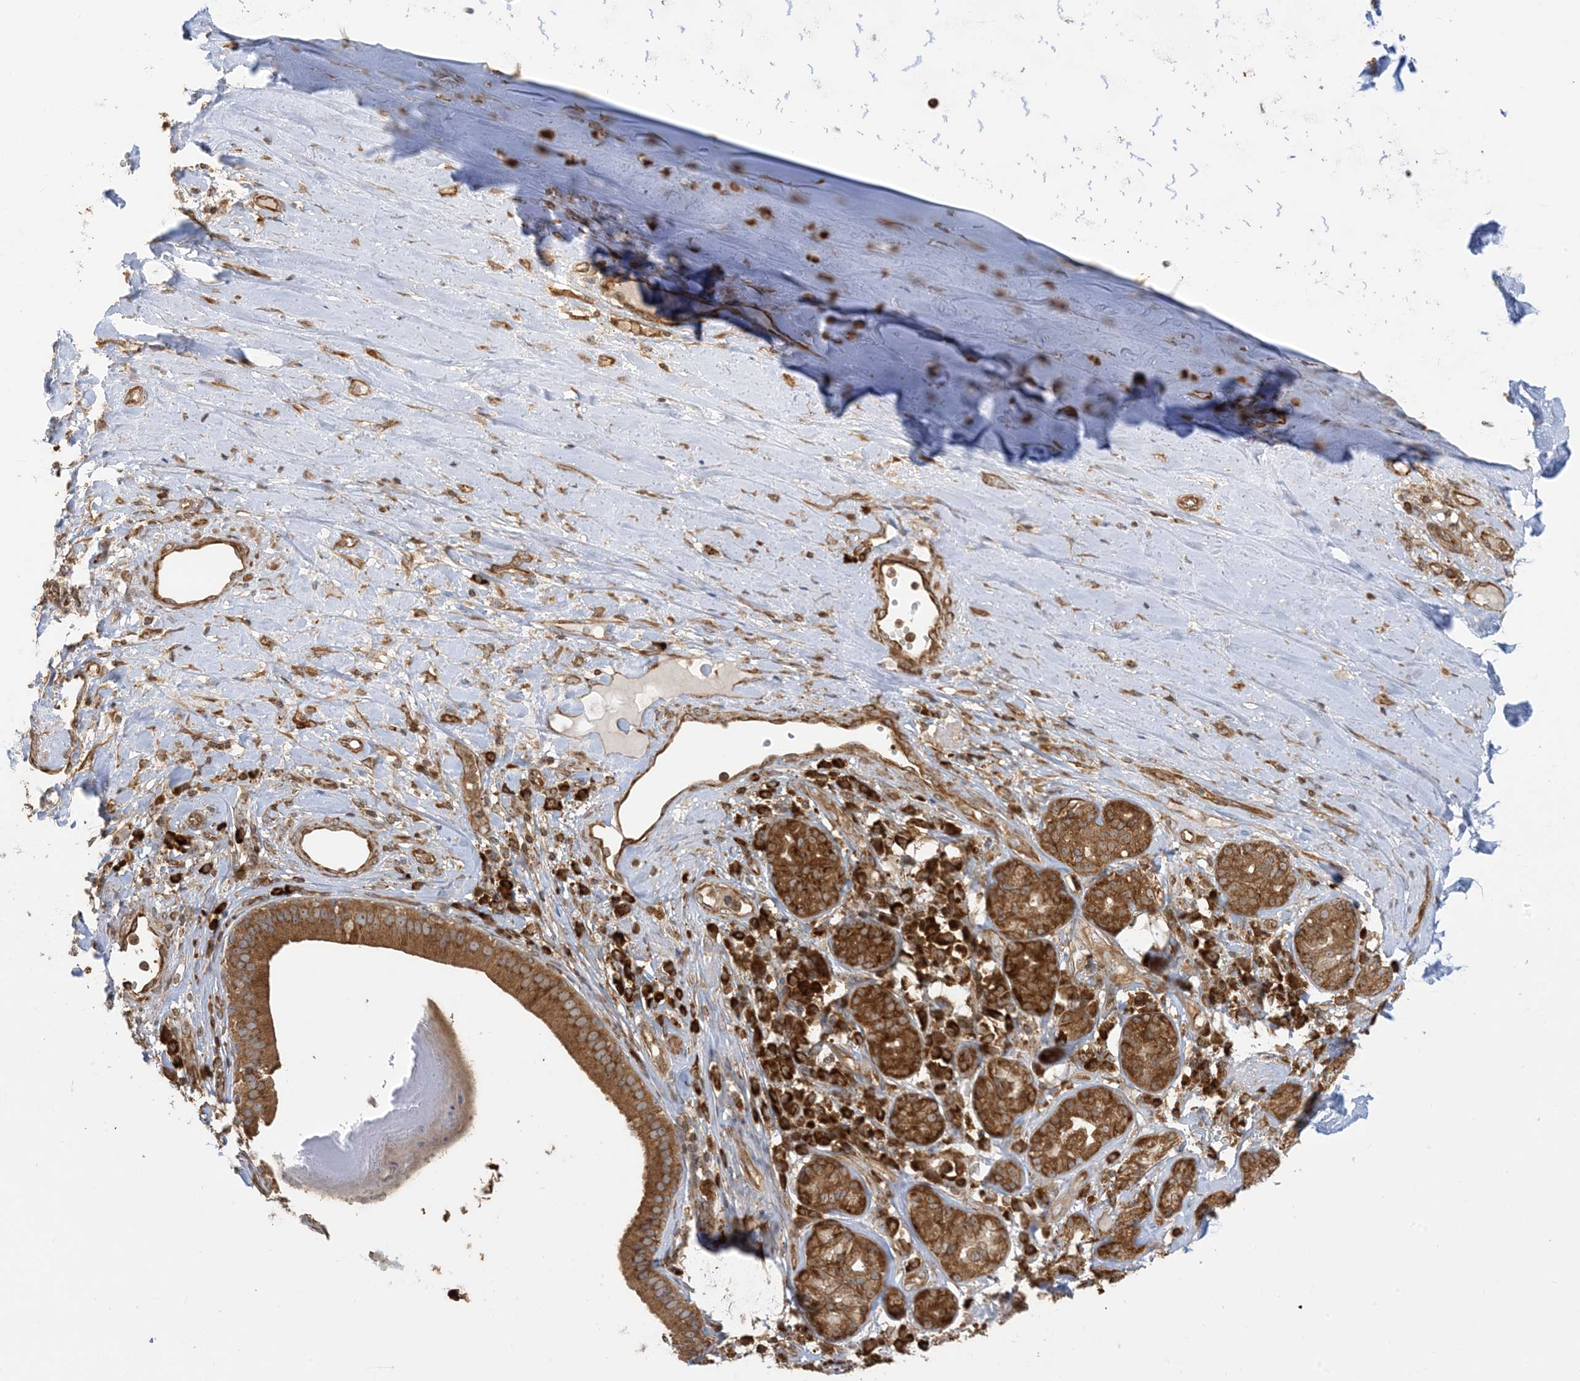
{"staining": {"intensity": "moderate", "quantity": "25%-75%", "location": "cytoplasmic/membranous"}, "tissue": "adipose tissue", "cell_type": "Adipocytes", "image_type": "normal", "snomed": [{"axis": "morphology", "description": "Normal tissue, NOS"}, {"axis": "morphology", "description": "Basal cell carcinoma"}, {"axis": "topography", "description": "Cartilage tissue"}, {"axis": "topography", "description": "Nasopharynx"}, {"axis": "topography", "description": "Oral tissue"}], "caption": "This is a photomicrograph of immunohistochemistry (IHC) staining of unremarkable adipose tissue, which shows moderate expression in the cytoplasmic/membranous of adipocytes.", "gene": "SRP72", "patient": {"sex": "female", "age": 77}}